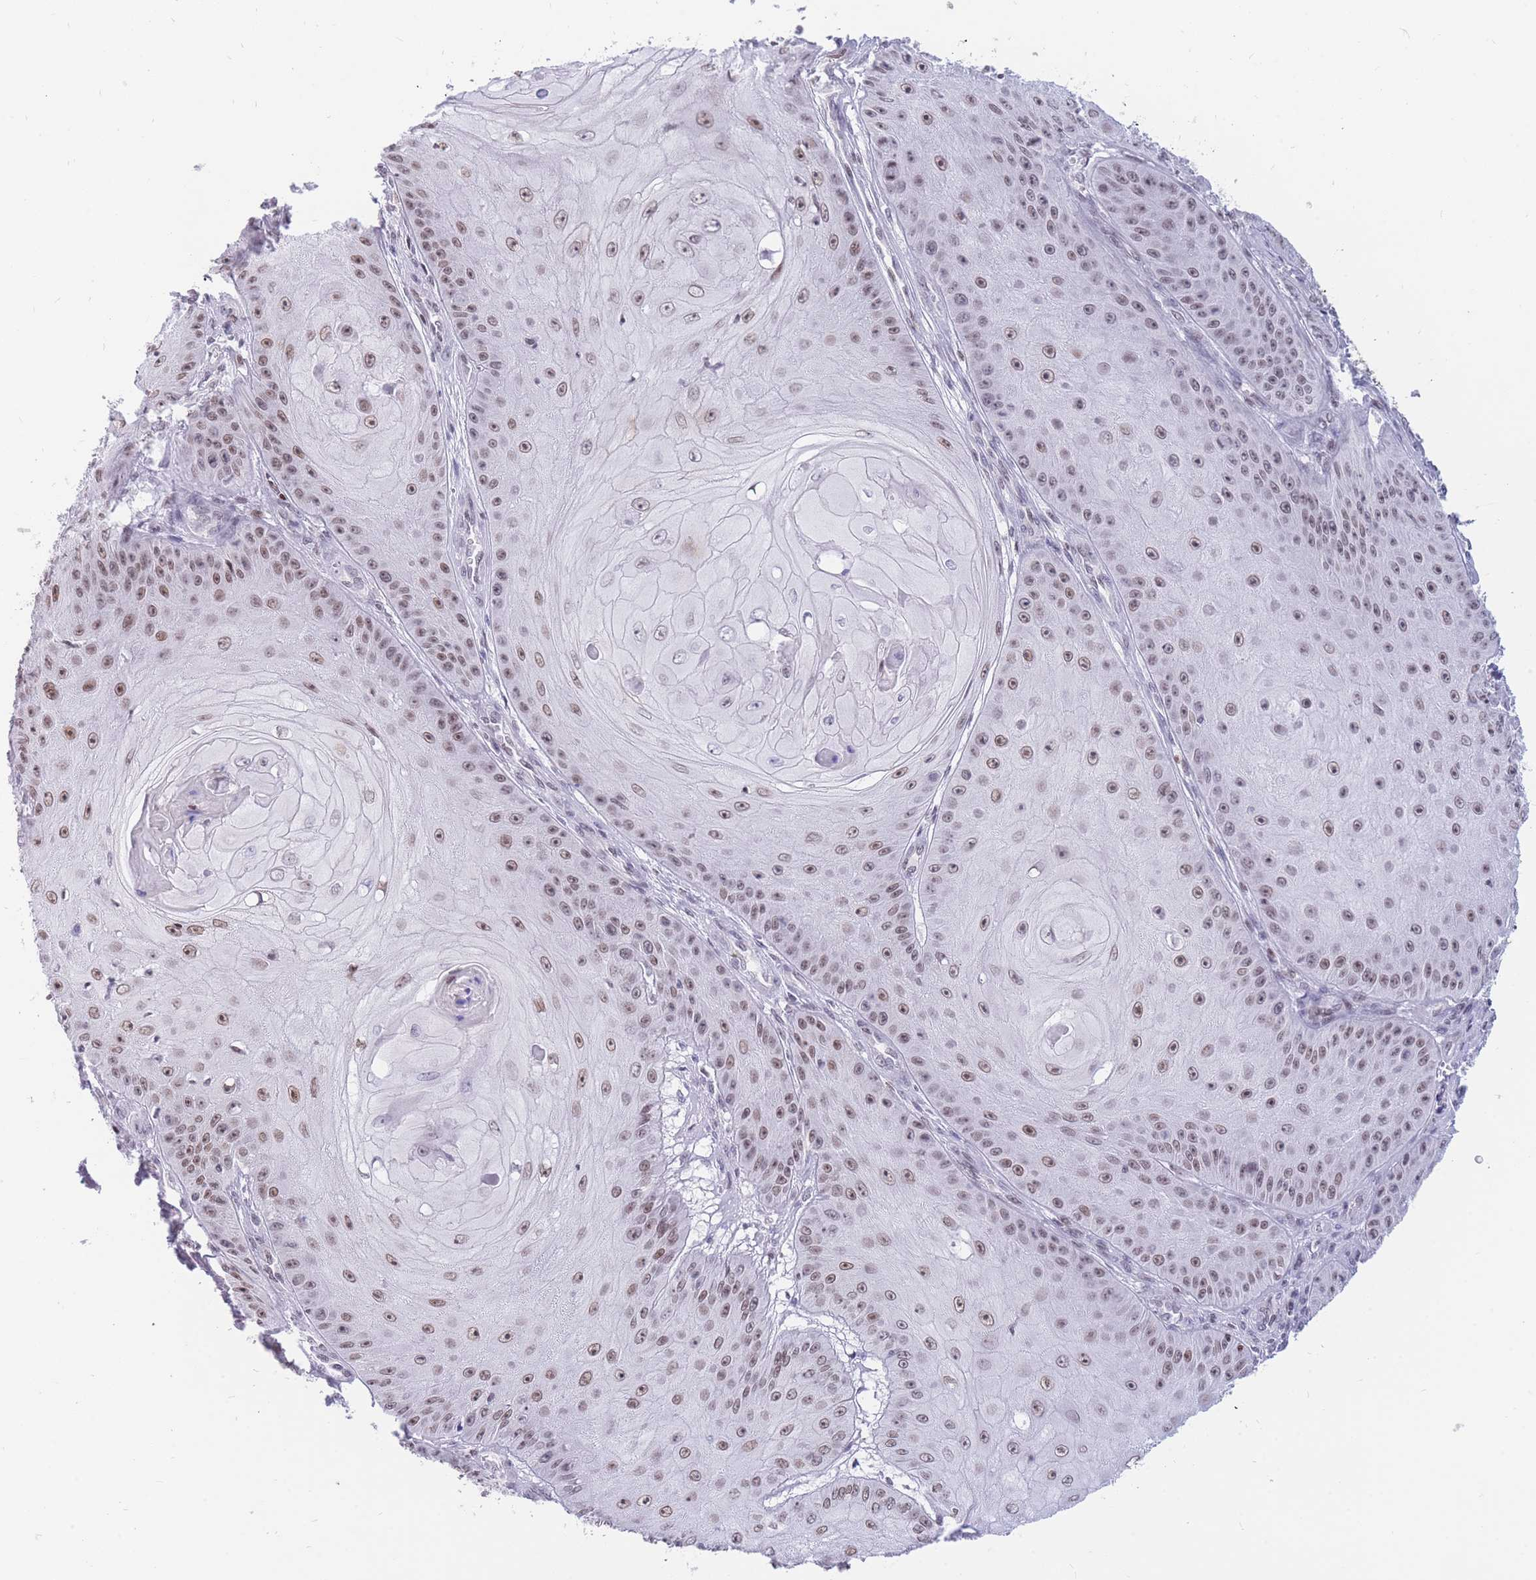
{"staining": {"intensity": "weak", "quantity": "25%-75%", "location": "nuclear"}, "tissue": "skin cancer", "cell_type": "Tumor cells", "image_type": "cancer", "snomed": [{"axis": "morphology", "description": "Squamous cell carcinoma, NOS"}, {"axis": "topography", "description": "Skin"}], "caption": "IHC of human skin cancer (squamous cell carcinoma) reveals low levels of weak nuclear staining in approximately 25%-75% of tumor cells.", "gene": "HMGN1", "patient": {"sex": "male", "age": 70}}